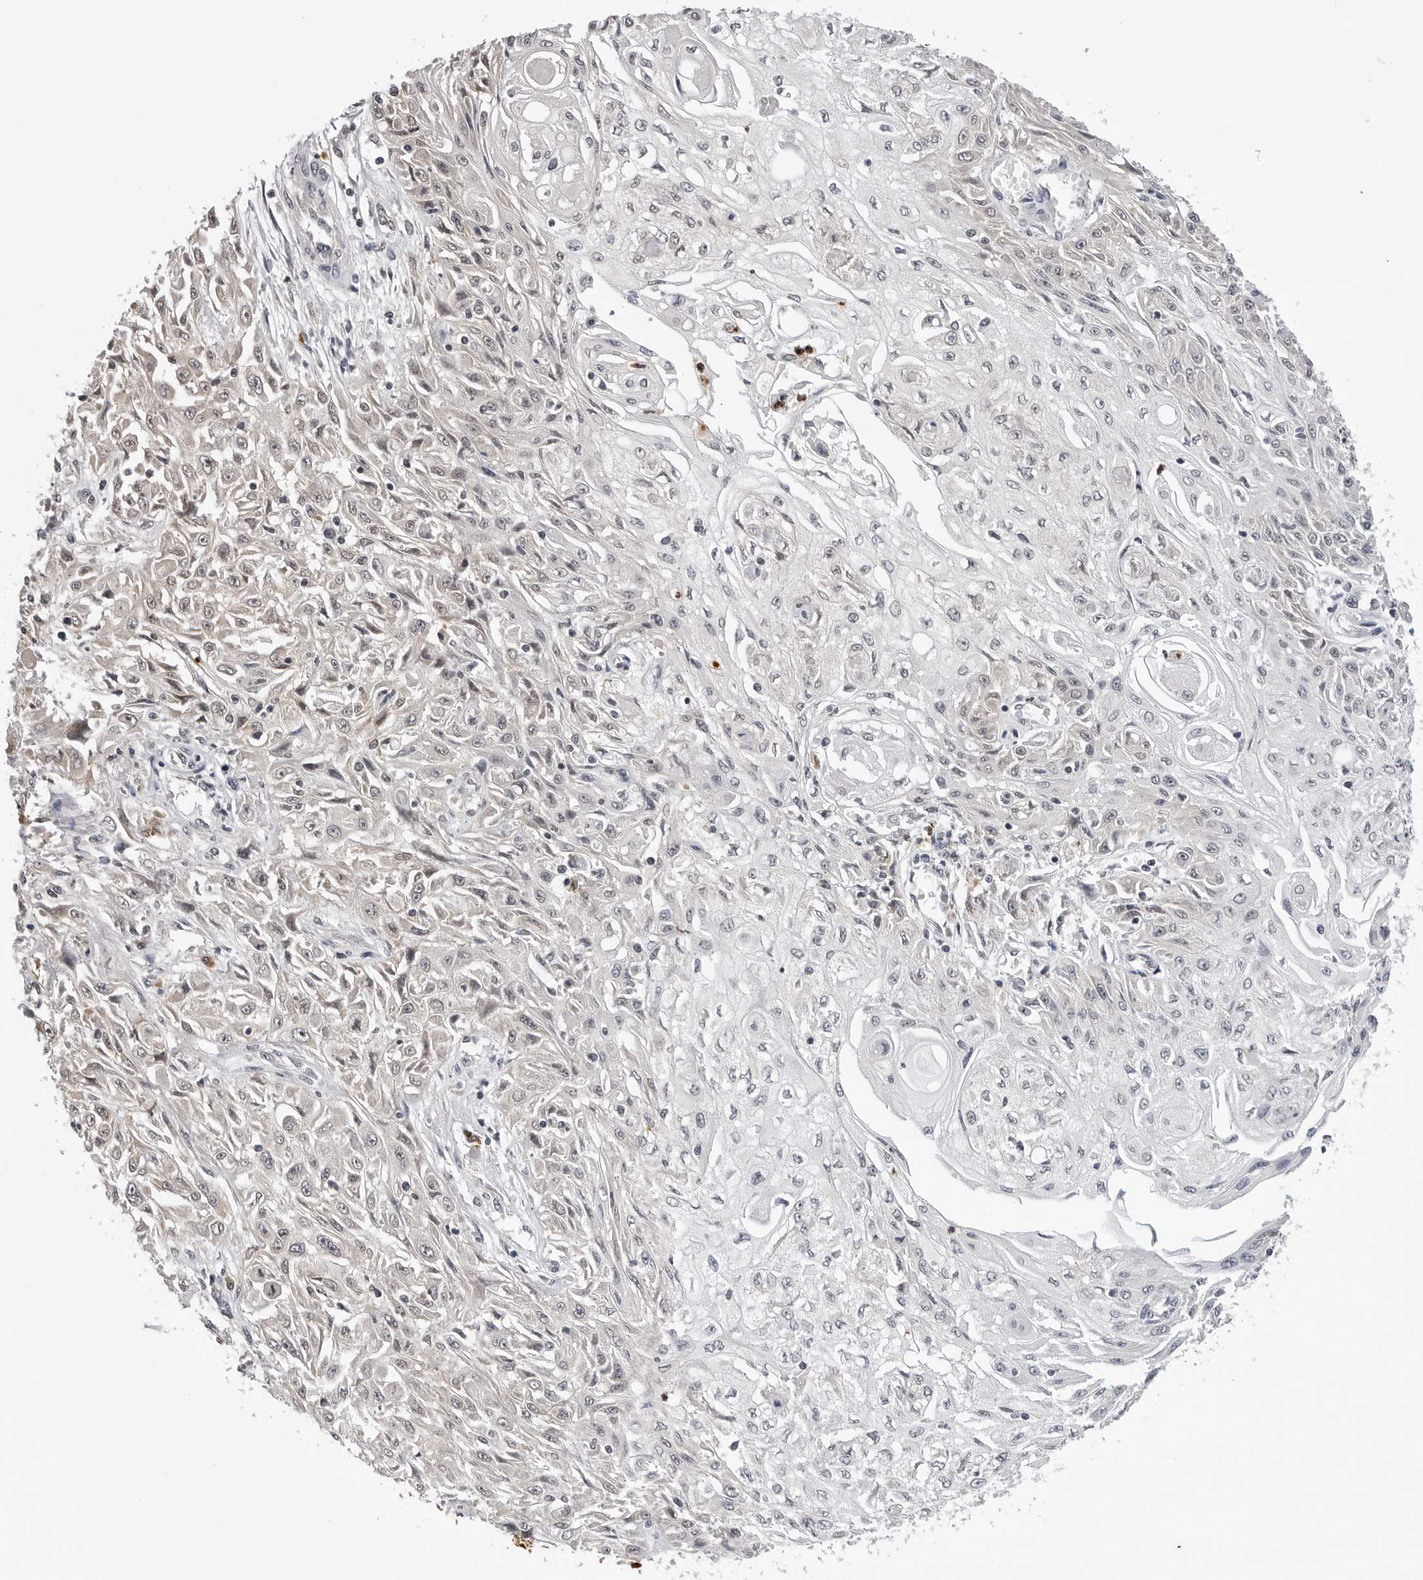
{"staining": {"intensity": "negative", "quantity": "none", "location": "none"}, "tissue": "skin cancer", "cell_type": "Tumor cells", "image_type": "cancer", "snomed": [{"axis": "morphology", "description": "Squamous cell carcinoma, NOS"}, {"axis": "morphology", "description": "Squamous cell carcinoma, metastatic, NOS"}, {"axis": "topography", "description": "Skin"}, {"axis": "topography", "description": "Lymph node"}], "caption": "This image is of skin cancer stained with immunohistochemistry to label a protein in brown with the nuclei are counter-stained blue. There is no positivity in tumor cells.", "gene": "TRMT13", "patient": {"sex": "male", "age": 75}}